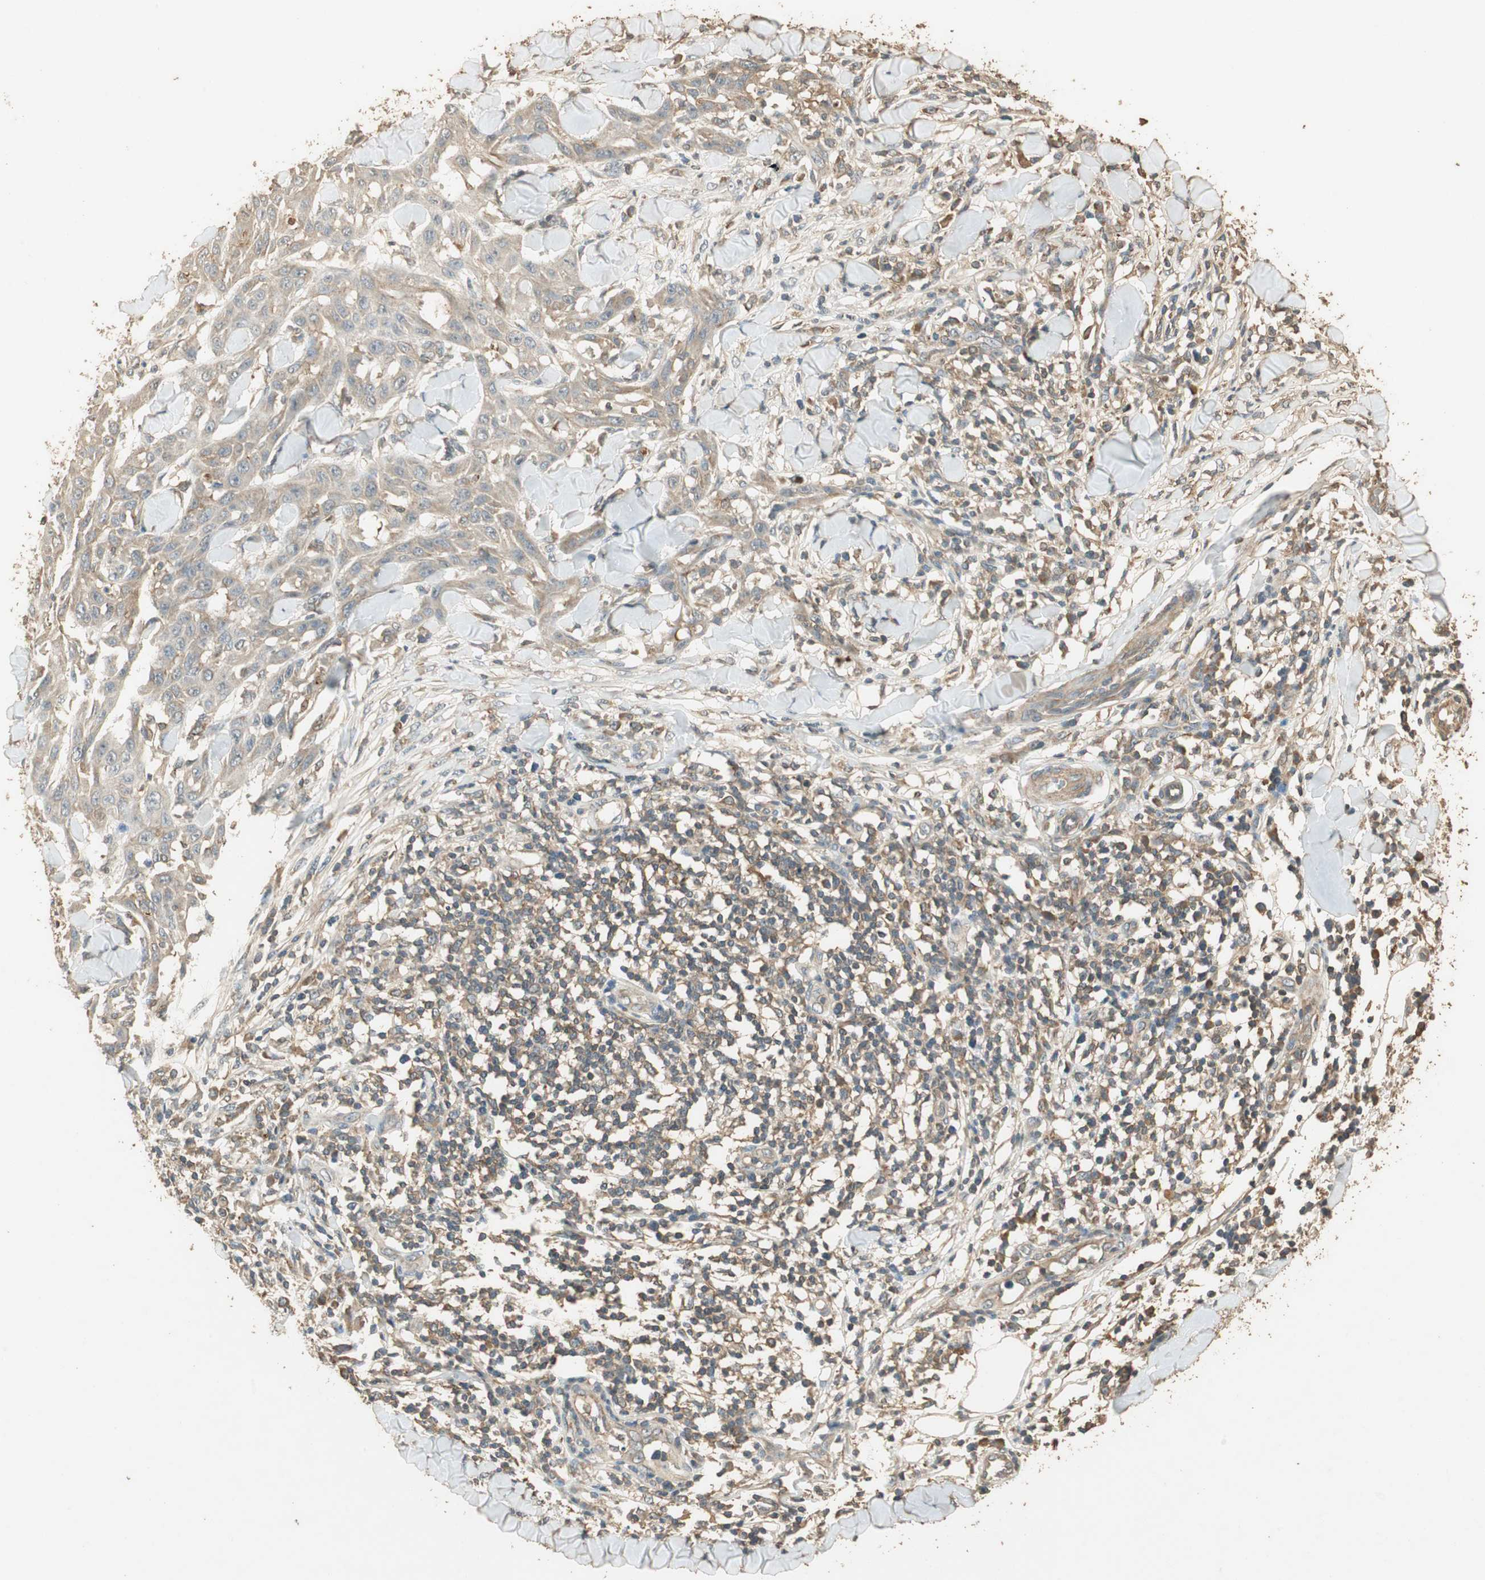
{"staining": {"intensity": "weak", "quantity": "25%-75%", "location": "cytoplasmic/membranous"}, "tissue": "skin cancer", "cell_type": "Tumor cells", "image_type": "cancer", "snomed": [{"axis": "morphology", "description": "Squamous cell carcinoma, NOS"}, {"axis": "topography", "description": "Skin"}], "caption": "The micrograph shows immunohistochemical staining of skin squamous cell carcinoma. There is weak cytoplasmic/membranous staining is seen in about 25%-75% of tumor cells.", "gene": "USP2", "patient": {"sex": "male", "age": 24}}